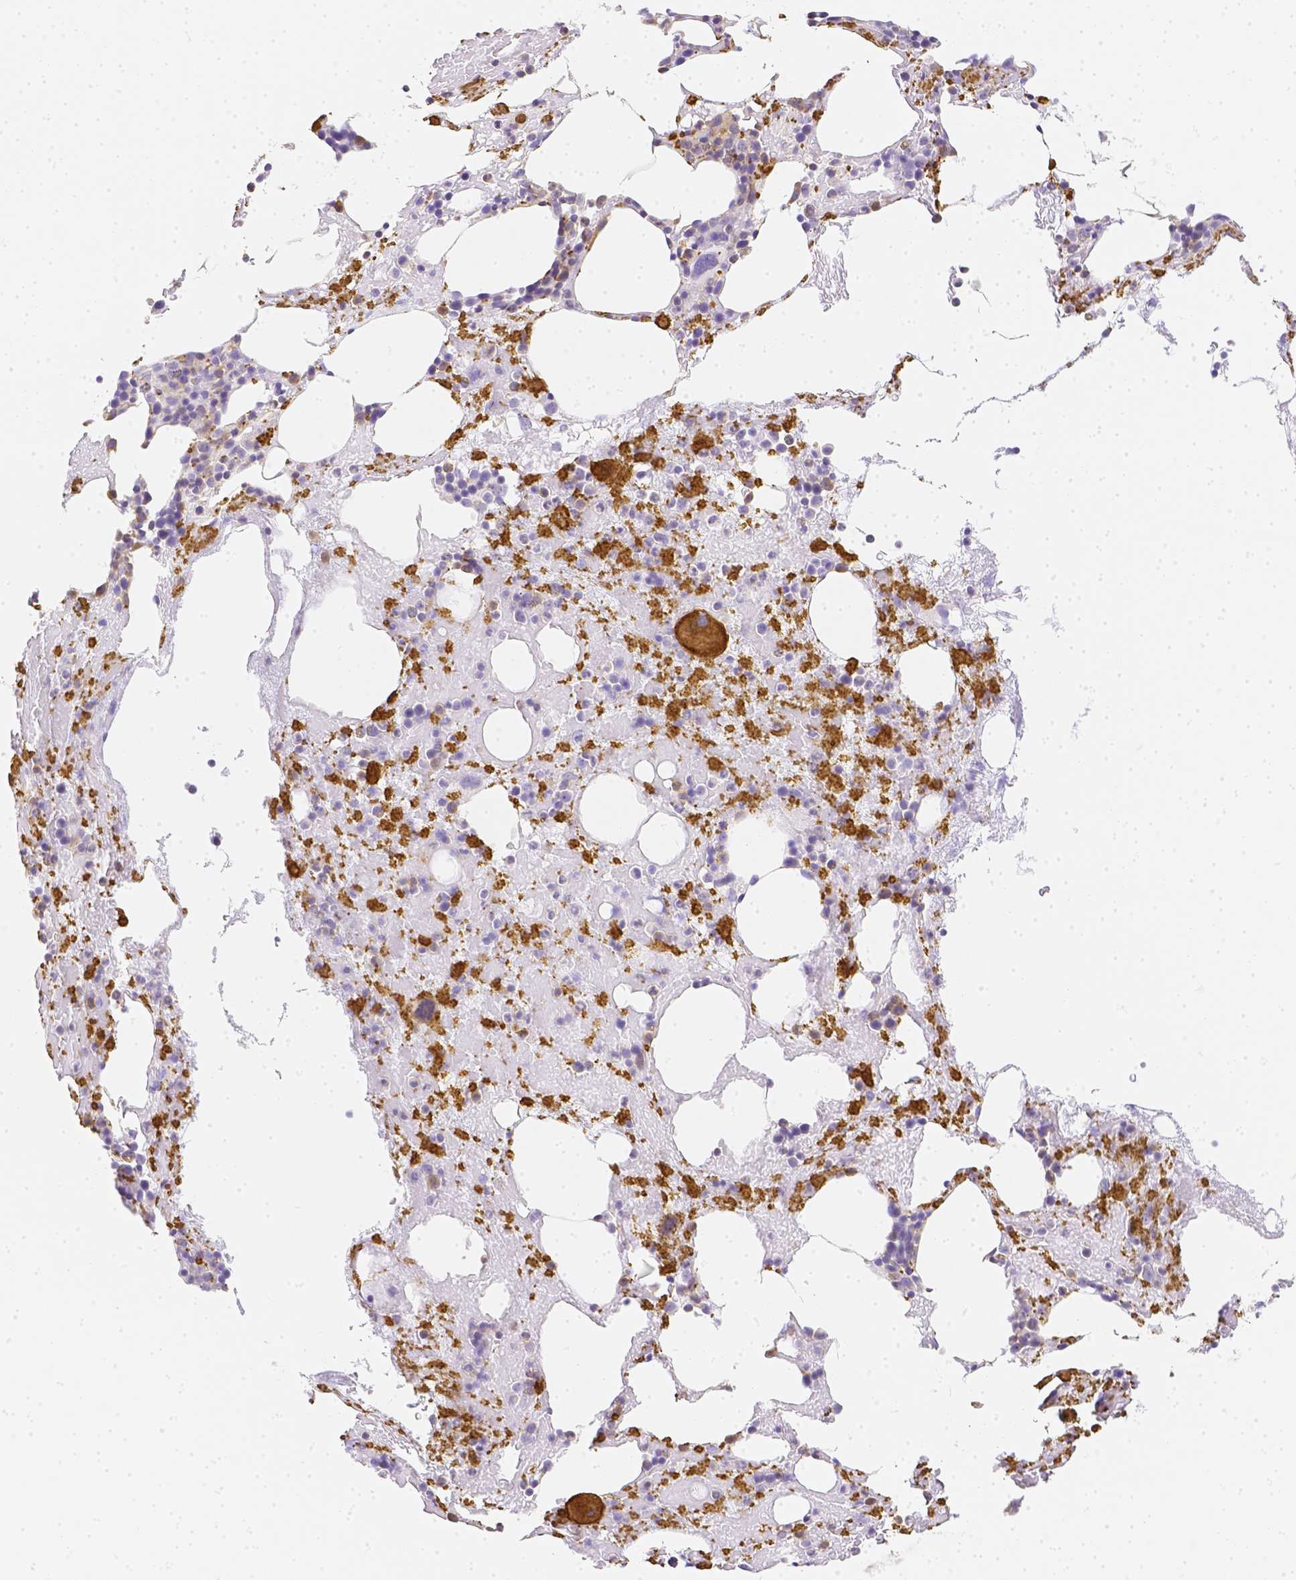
{"staining": {"intensity": "moderate", "quantity": "<25%", "location": "cytoplasmic/membranous"}, "tissue": "bone marrow", "cell_type": "Hematopoietic cells", "image_type": "normal", "snomed": [{"axis": "morphology", "description": "Normal tissue, NOS"}, {"axis": "topography", "description": "Bone marrow"}], "caption": "Protein staining of benign bone marrow shows moderate cytoplasmic/membranous staining in about <25% of hematopoietic cells. Using DAB (3,3'-diaminobenzidine) (brown) and hematoxylin (blue) stains, captured at high magnification using brightfield microscopy.", "gene": "ASAH2B", "patient": {"sex": "female", "age": 62}}